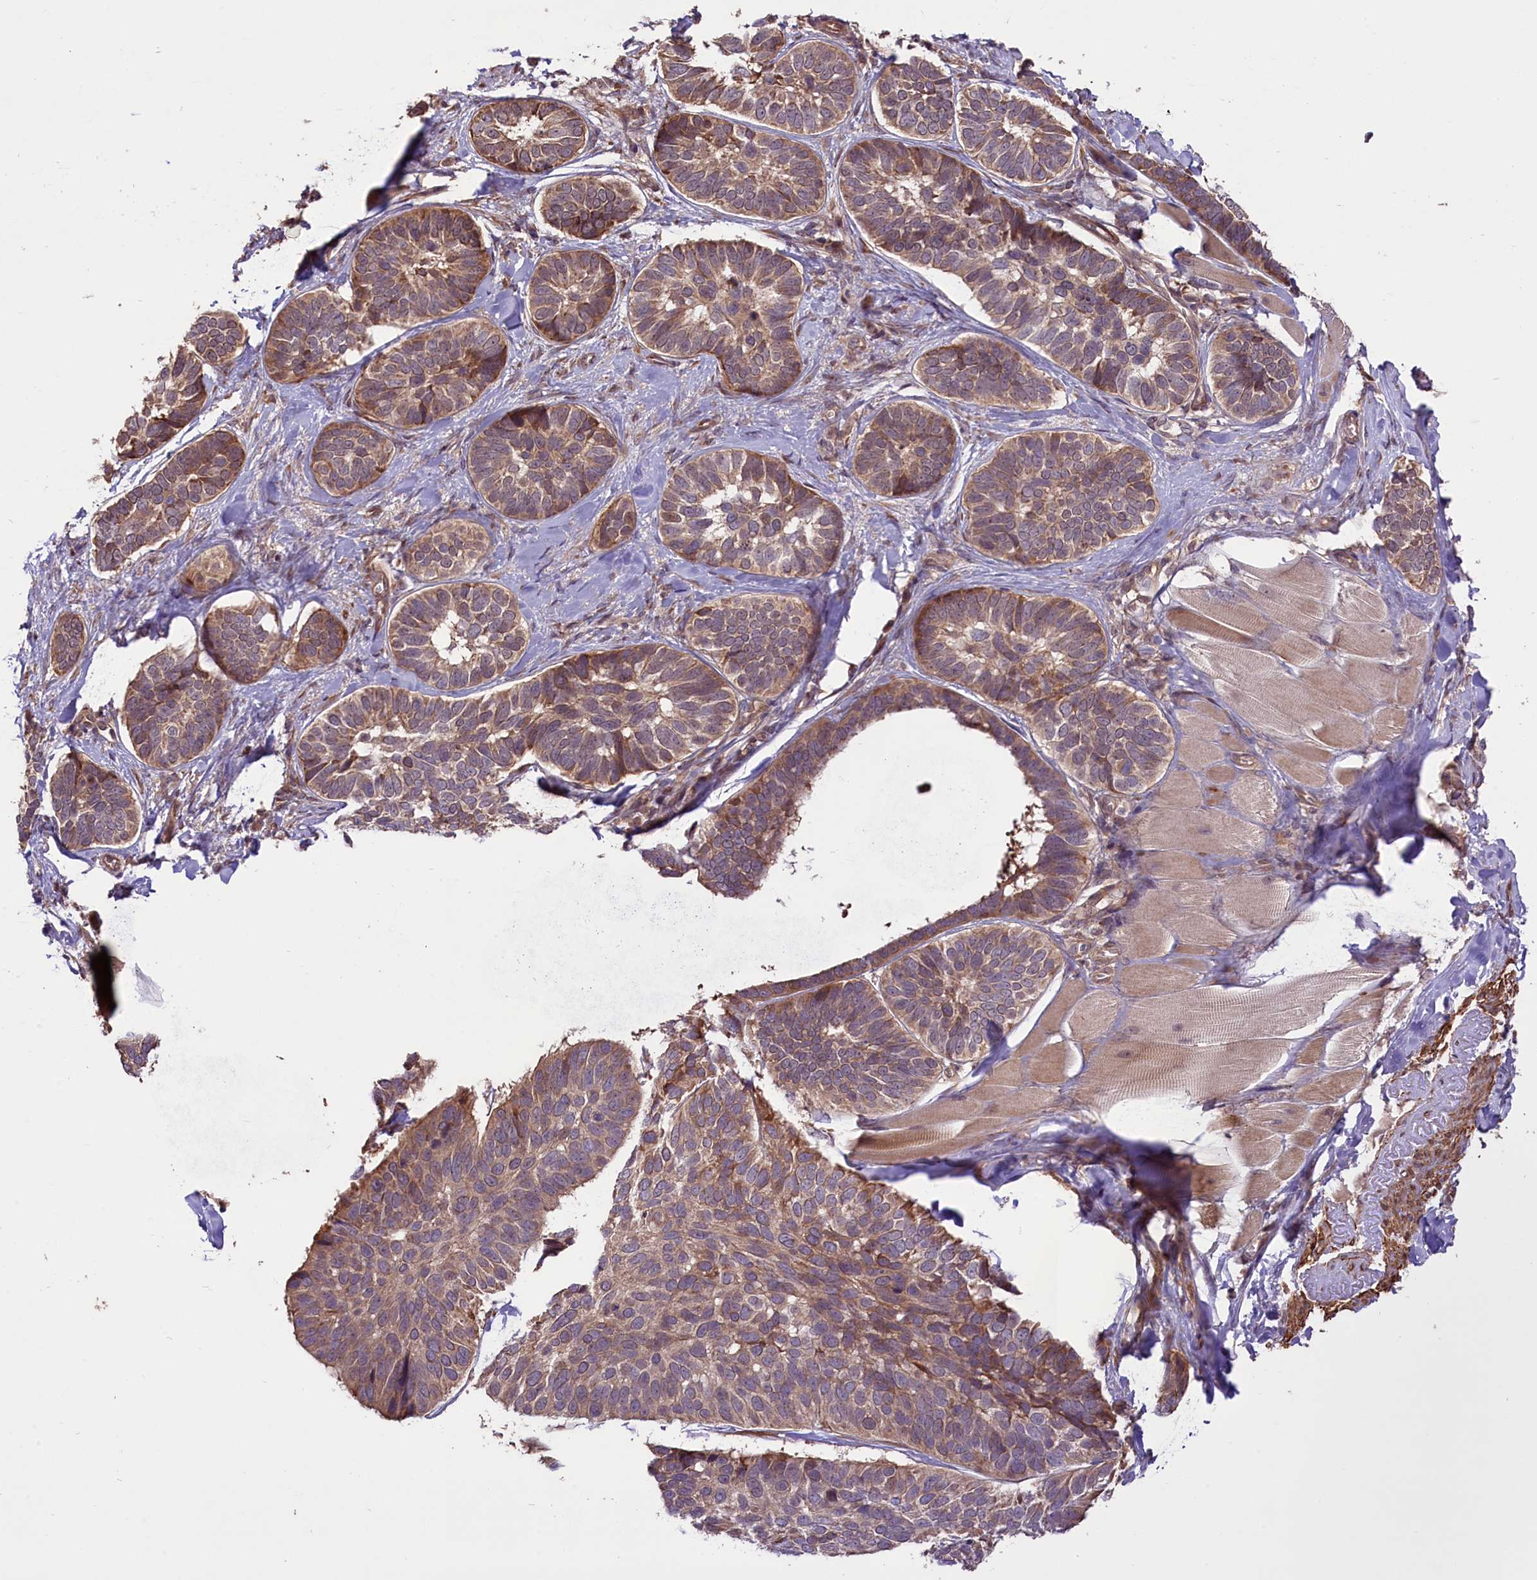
{"staining": {"intensity": "moderate", "quantity": ">75%", "location": "cytoplasmic/membranous"}, "tissue": "skin cancer", "cell_type": "Tumor cells", "image_type": "cancer", "snomed": [{"axis": "morphology", "description": "Basal cell carcinoma"}, {"axis": "topography", "description": "Skin"}], "caption": "Skin cancer (basal cell carcinoma) was stained to show a protein in brown. There is medium levels of moderate cytoplasmic/membranous positivity in about >75% of tumor cells. (brown staining indicates protein expression, while blue staining denotes nuclei).", "gene": "HDAC5", "patient": {"sex": "male", "age": 62}}